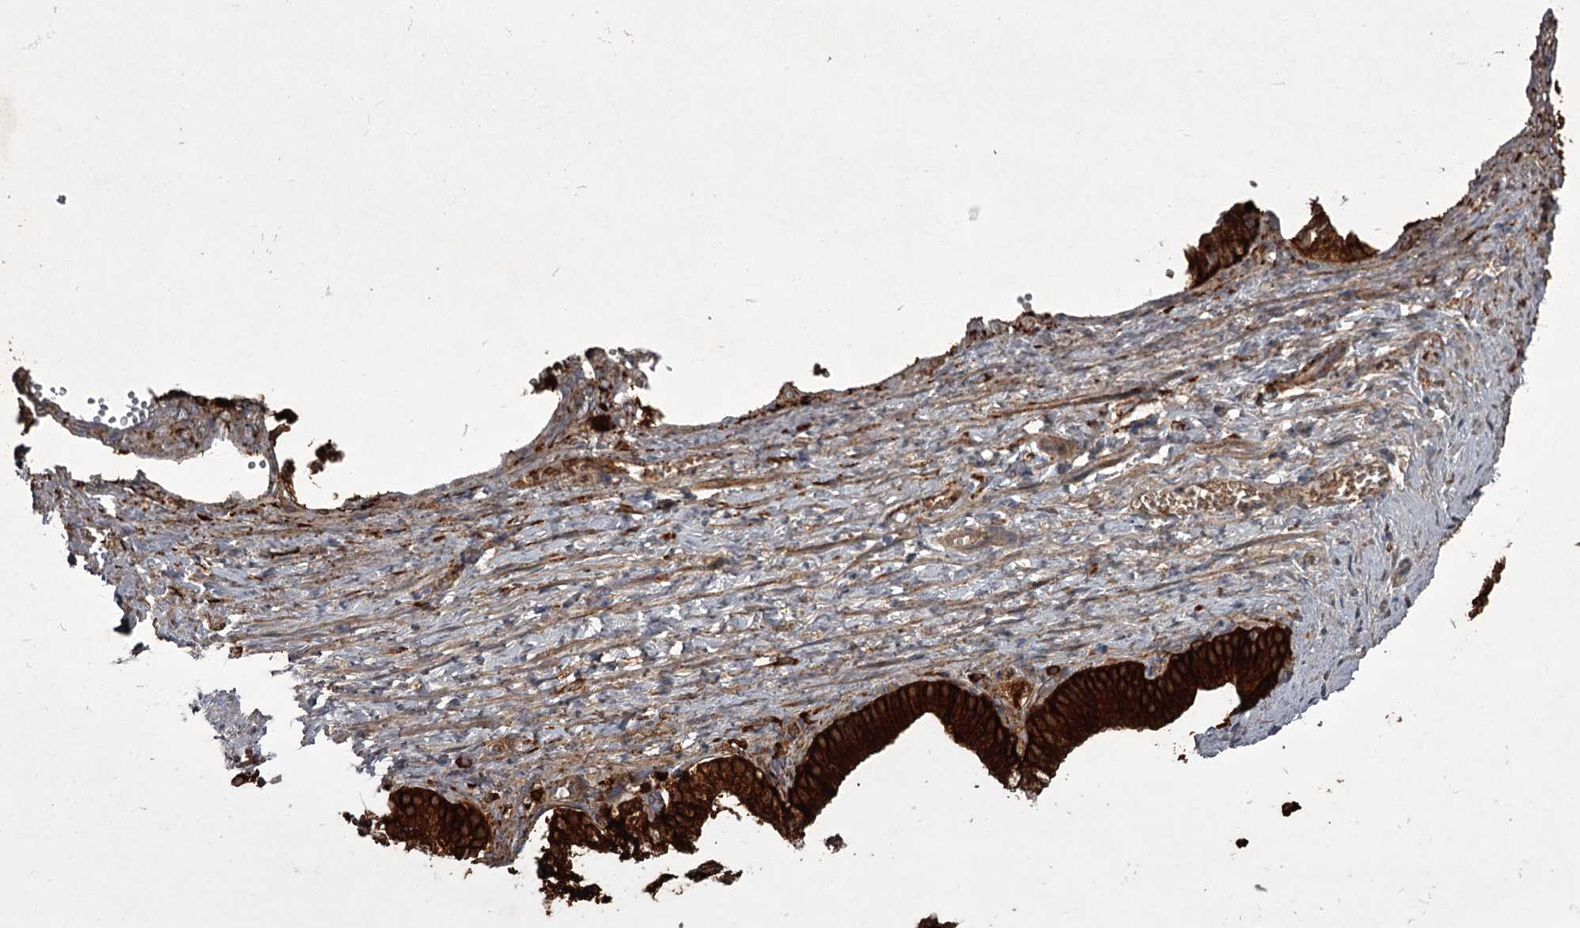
{"staining": {"intensity": "negative", "quantity": "none", "location": "none"}, "tissue": "adipose tissue", "cell_type": "Adipocytes", "image_type": "normal", "snomed": [{"axis": "morphology", "description": "Normal tissue, NOS"}, {"axis": "topography", "description": "Gallbladder"}, {"axis": "topography", "description": "Peripheral nerve tissue"}], "caption": "High power microscopy photomicrograph of an immunohistochemistry micrograph of benign adipose tissue, revealing no significant expression in adipocytes.", "gene": "UNC93B1", "patient": {"sex": "male", "age": 38}}